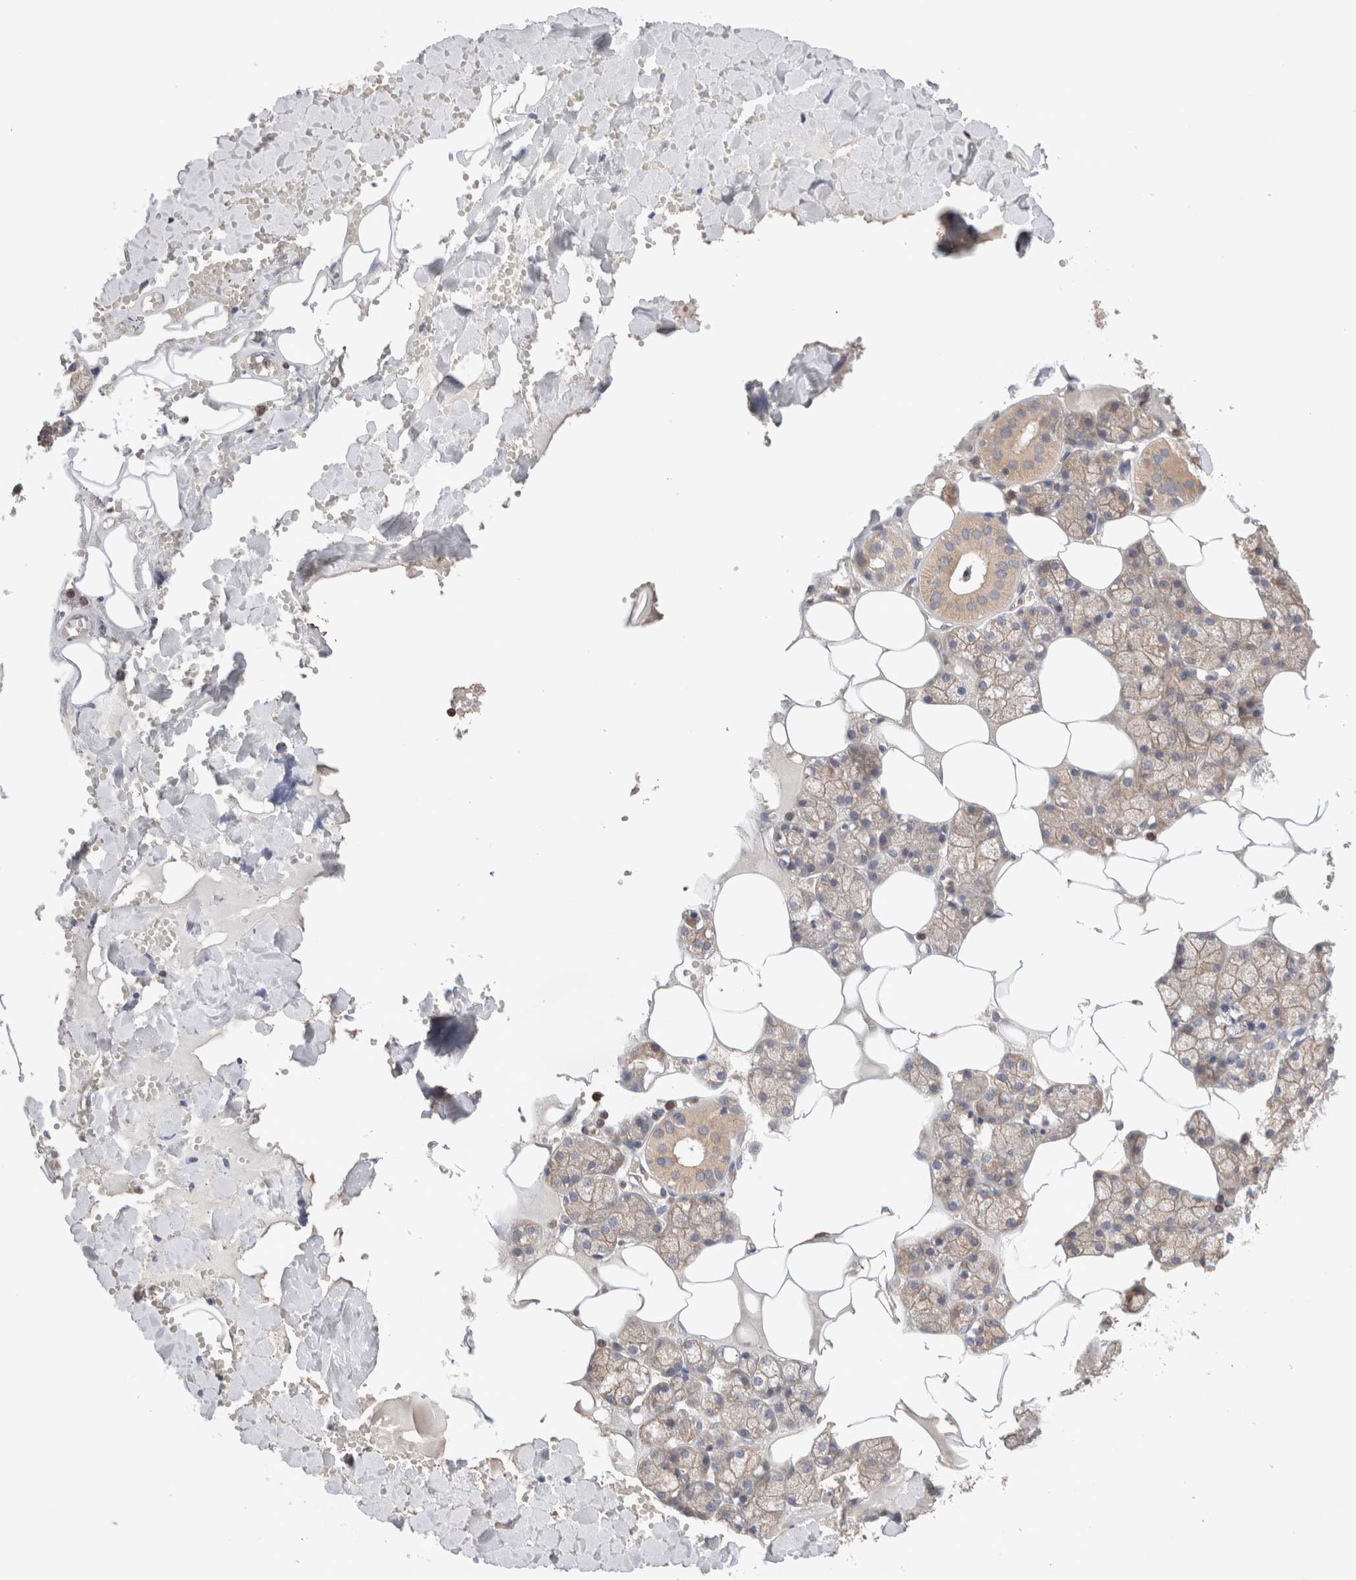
{"staining": {"intensity": "moderate", "quantity": "25%-75%", "location": "cytoplasmic/membranous"}, "tissue": "salivary gland", "cell_type": "Glandular cells", "image_type": "normal", "snomed": [{"axis": "morphology", "description": "Normal tissue, NOS"}, {"axis": "topography", "description": "Salivary gland"}], "caption": "Salivary gland stained with IHC displays moderate cytoplasmic/membranous positivity in about 25%-75% of glandular cells. Using DAB (brown) and hematoxylin (blue) stains, captured at high magnification using brightfield microscopy.", "gene": "SIKE1", "patient": {"sex": "male", "age": 62}}